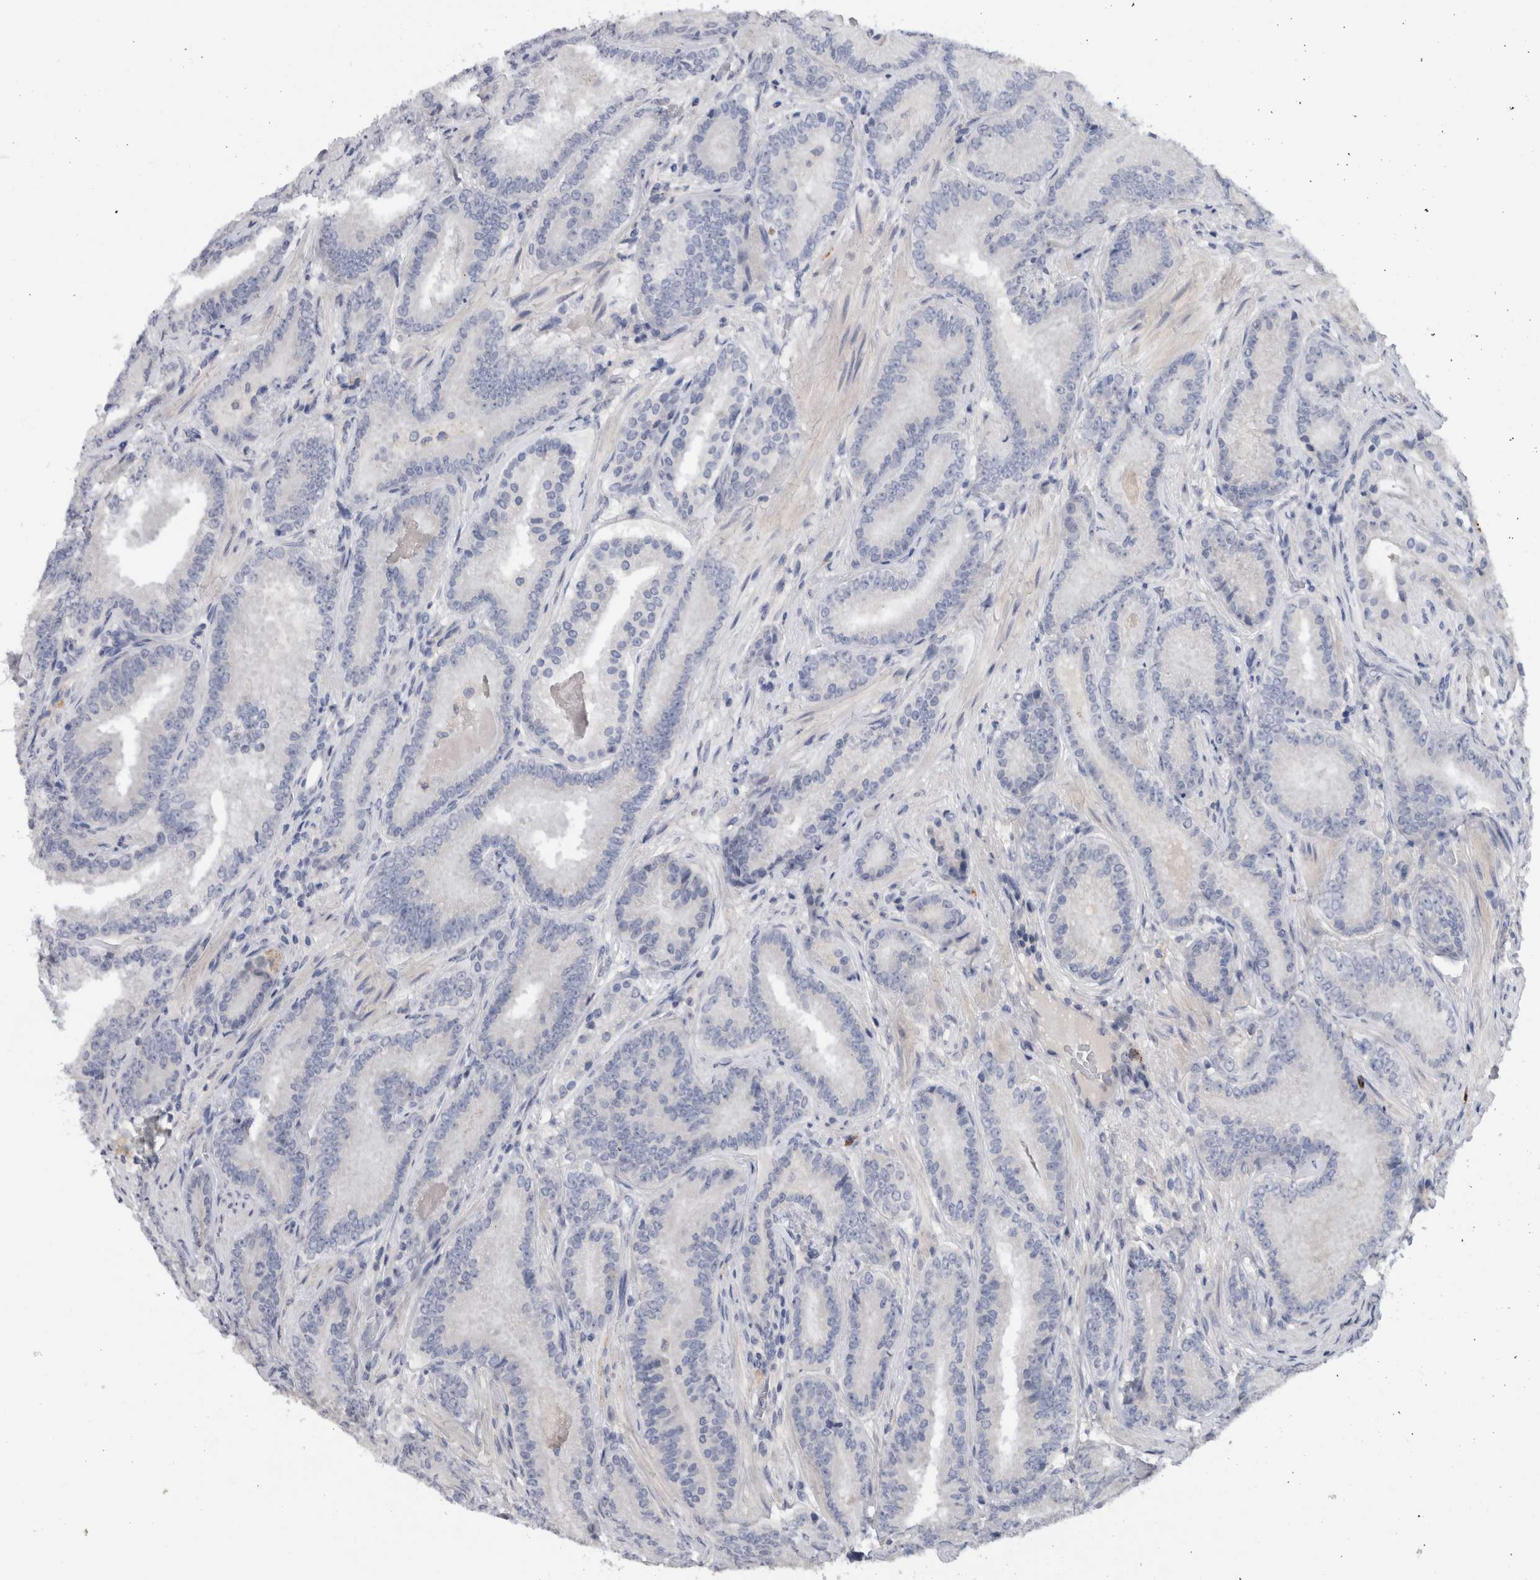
{"staining": {"intensity": "negative", "quantity": "none", "location": "none"}, "tissue": "prostate cancer", "cell_type": "Tumor cells", "image_type": "cancer", "snomed": [{"axis": "morphology", "description": "Adenocarcinoma, Low grade"}, {"axis": "topography", "description": "Prostate"}], "caption": "High power microscopy histopathology image of an immunohistochemistry (IHC) photomicrograph of prostate cancer, revealing no significant positivity in tumor cells.", "gene": "TARBP1", "patient": {"sex": "male", "age": 51}}